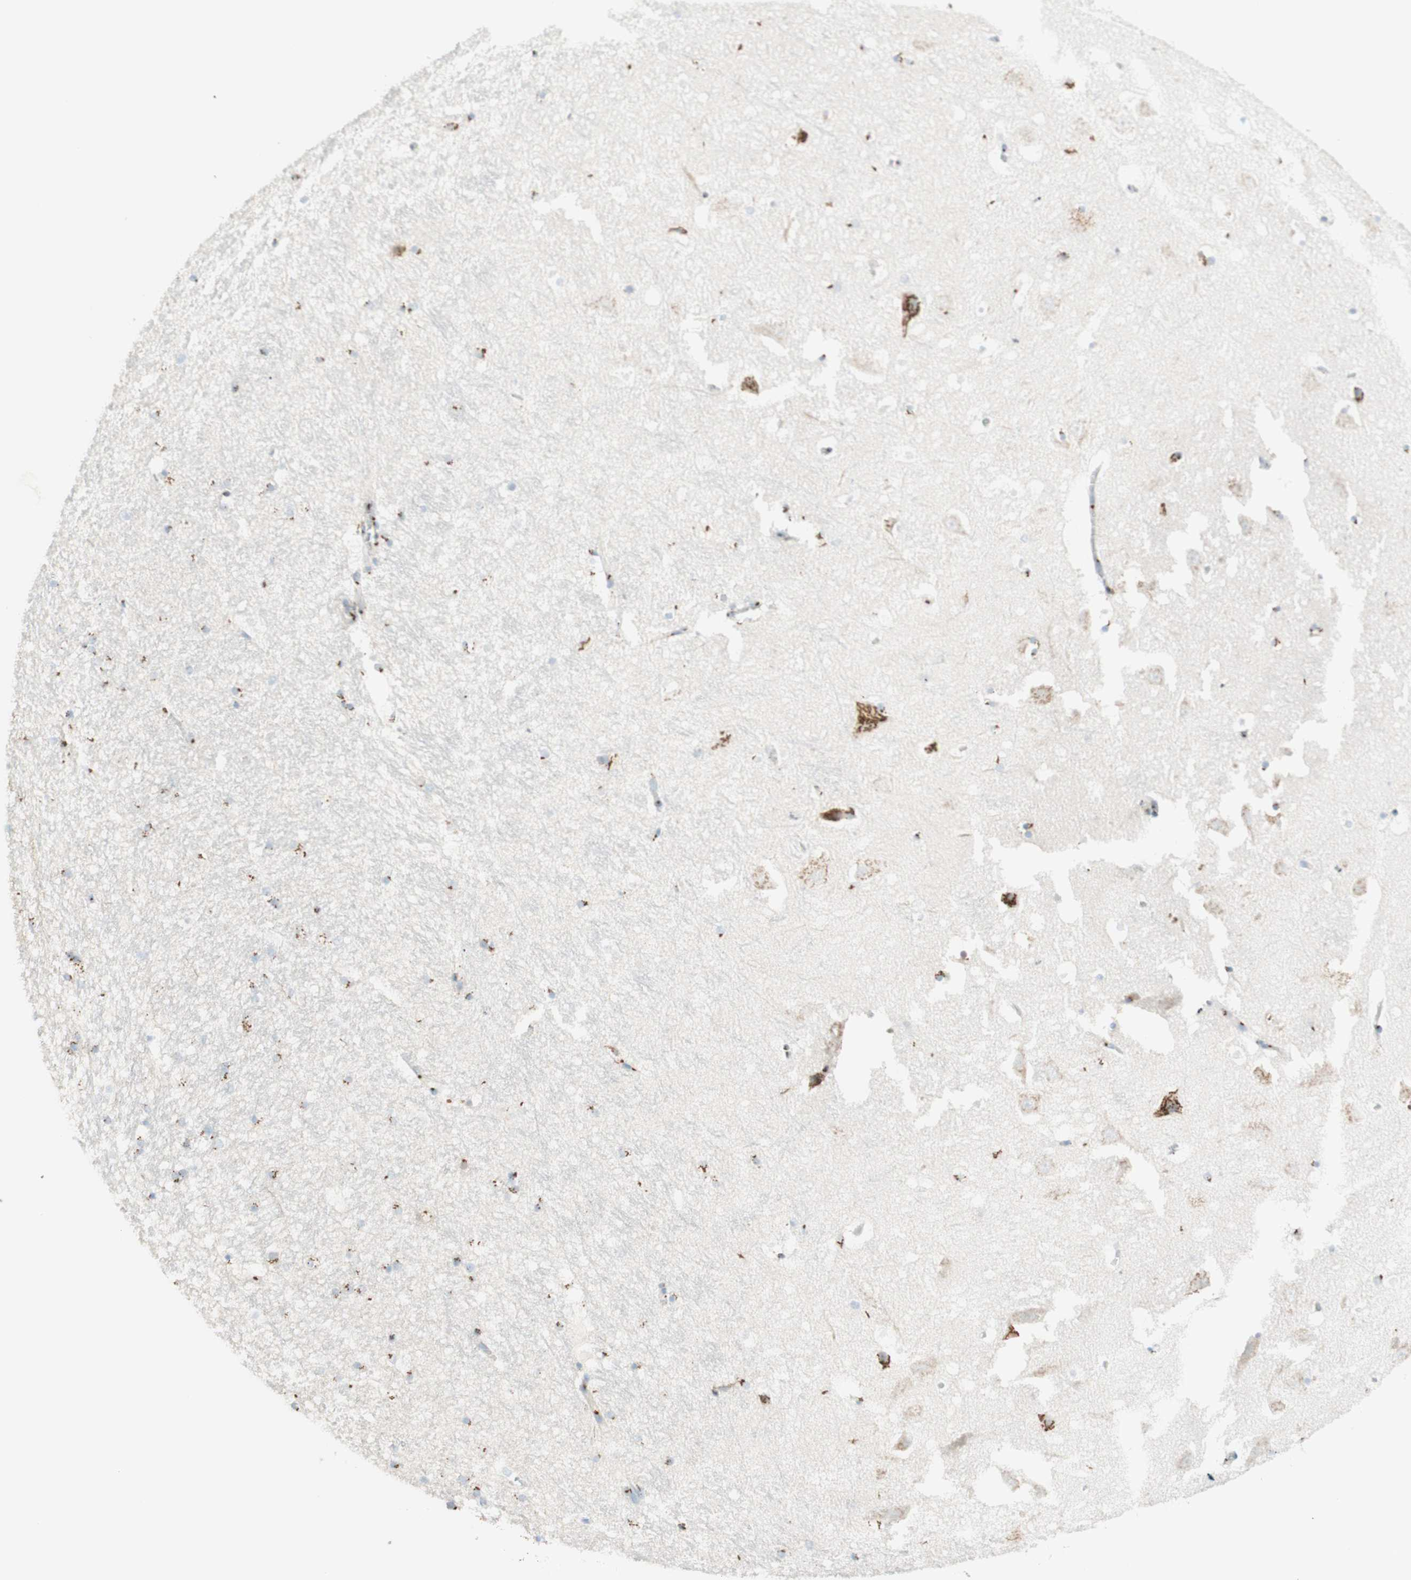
{"staining": {"intensity": "moderate", "quantity": "25%-75%", "location": "cytoplasmic/membranous"}, "tissue": "hippocampus", "cell_type": "Glial cells", "image_type": "normal", "snomed": [{"axis": "morphology", "description": "Normal tissue, NOS"}, {"axis": "topography", "description": "Hippocampus"}], "caption": "Hippocampus was stained to show a protein in brown. There is medium levels of moderate cytoplasmic/membranous staining in approximately 25%-75% of glial cells.", "gene": "GOLGB1", "patient": {"sex": "male", "age": 45}}